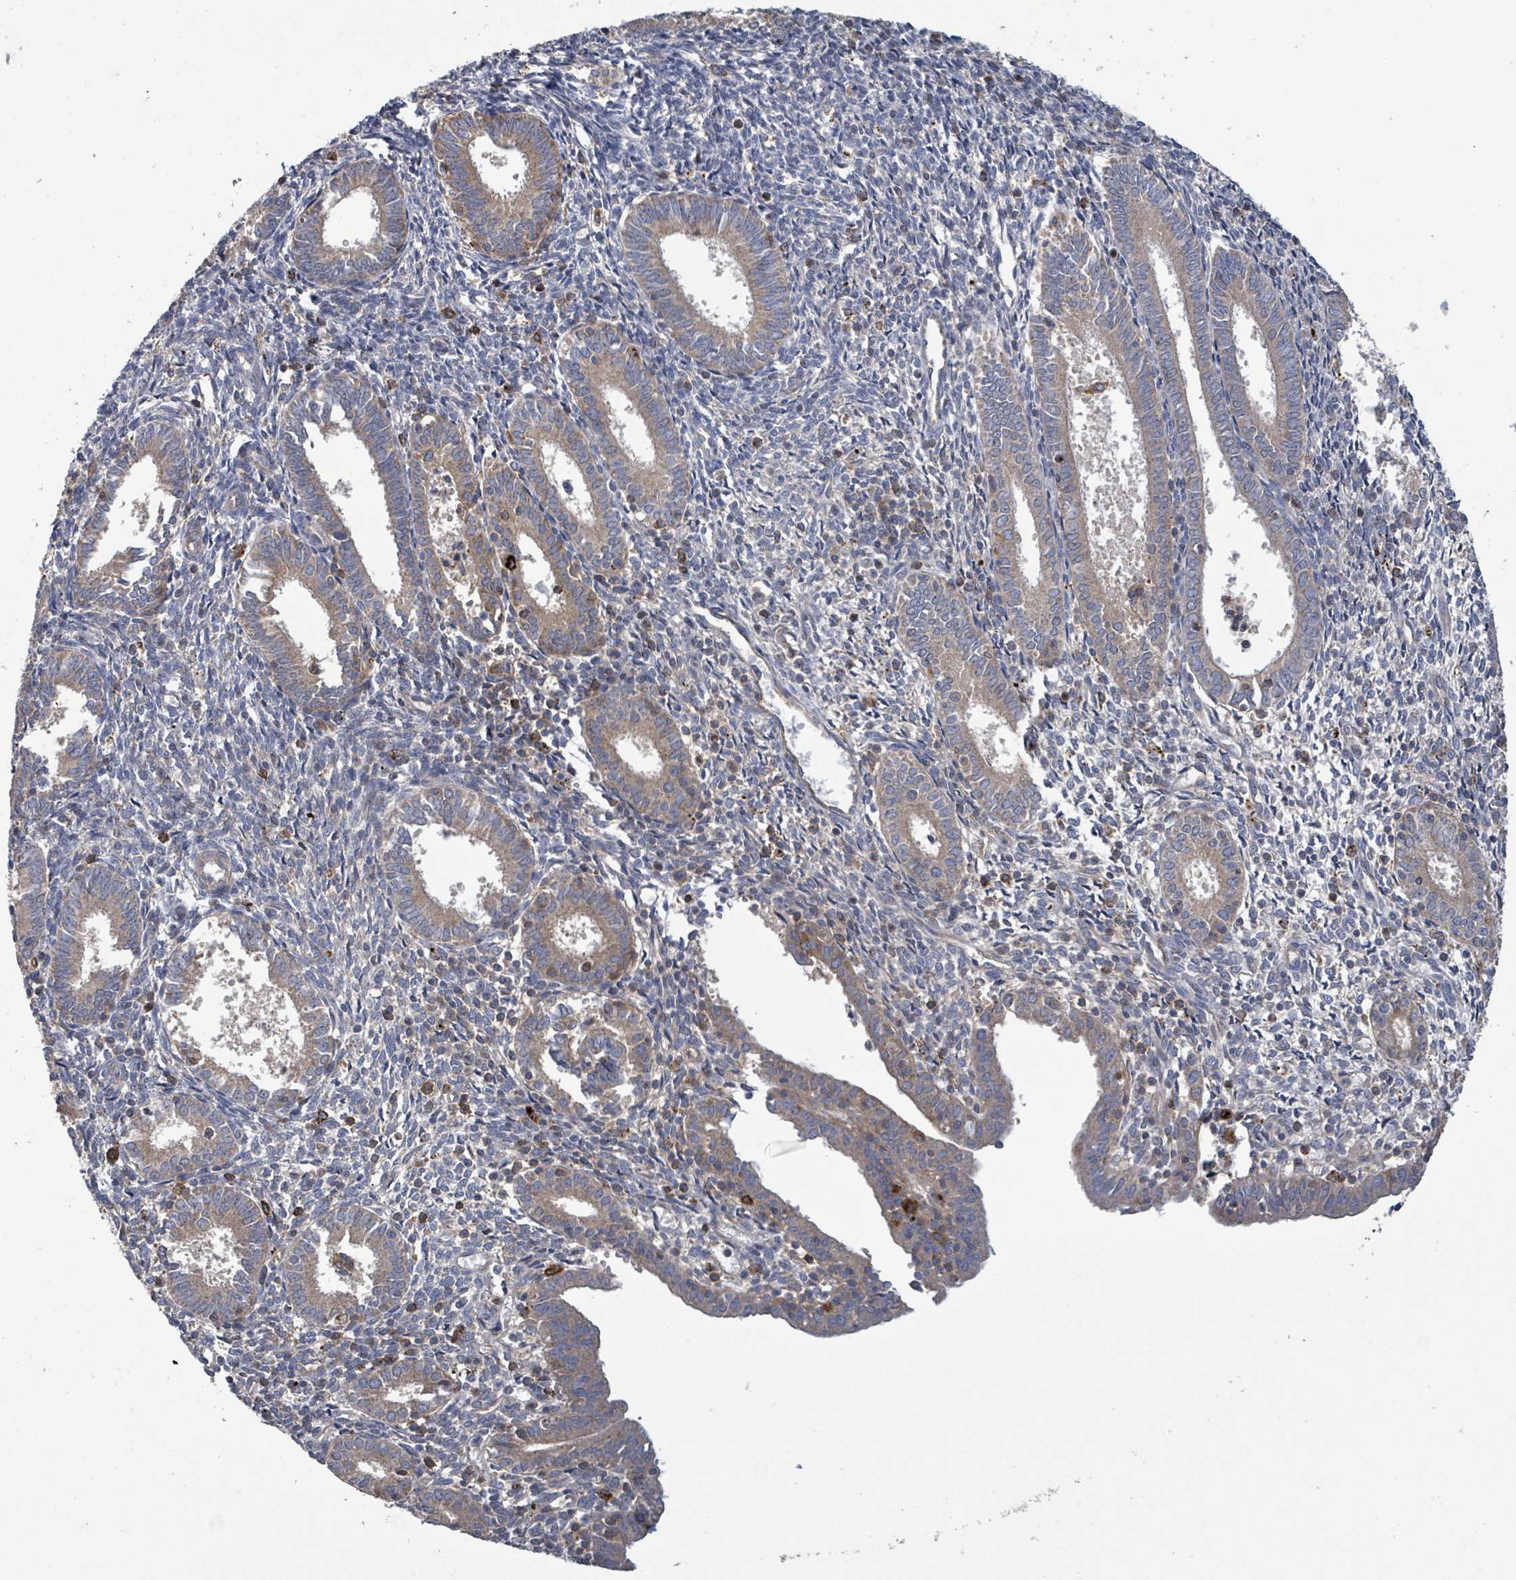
{"staining": {"intensity": "moderate", "quantity": "25%-75%", "location": "cytoplasmic/membranous"}, "tissue": "endometrium", "cell_type": "Cells in endometrial stroma", "image_type": "normal", "snomed": [{"axis": "morphology", "description": "Normal tissue, NOS"}, {"axis": "topography", "description": "Endometrium"}], "caption": "Human endometrium stained with a brown dye shows moderate cytoplasmic/membranous positive positivity in approximately 25%-75% of cells in endometrial stroma.", "gene": "PLAAT1", "patient": {"sex": "female", "age": 41}}